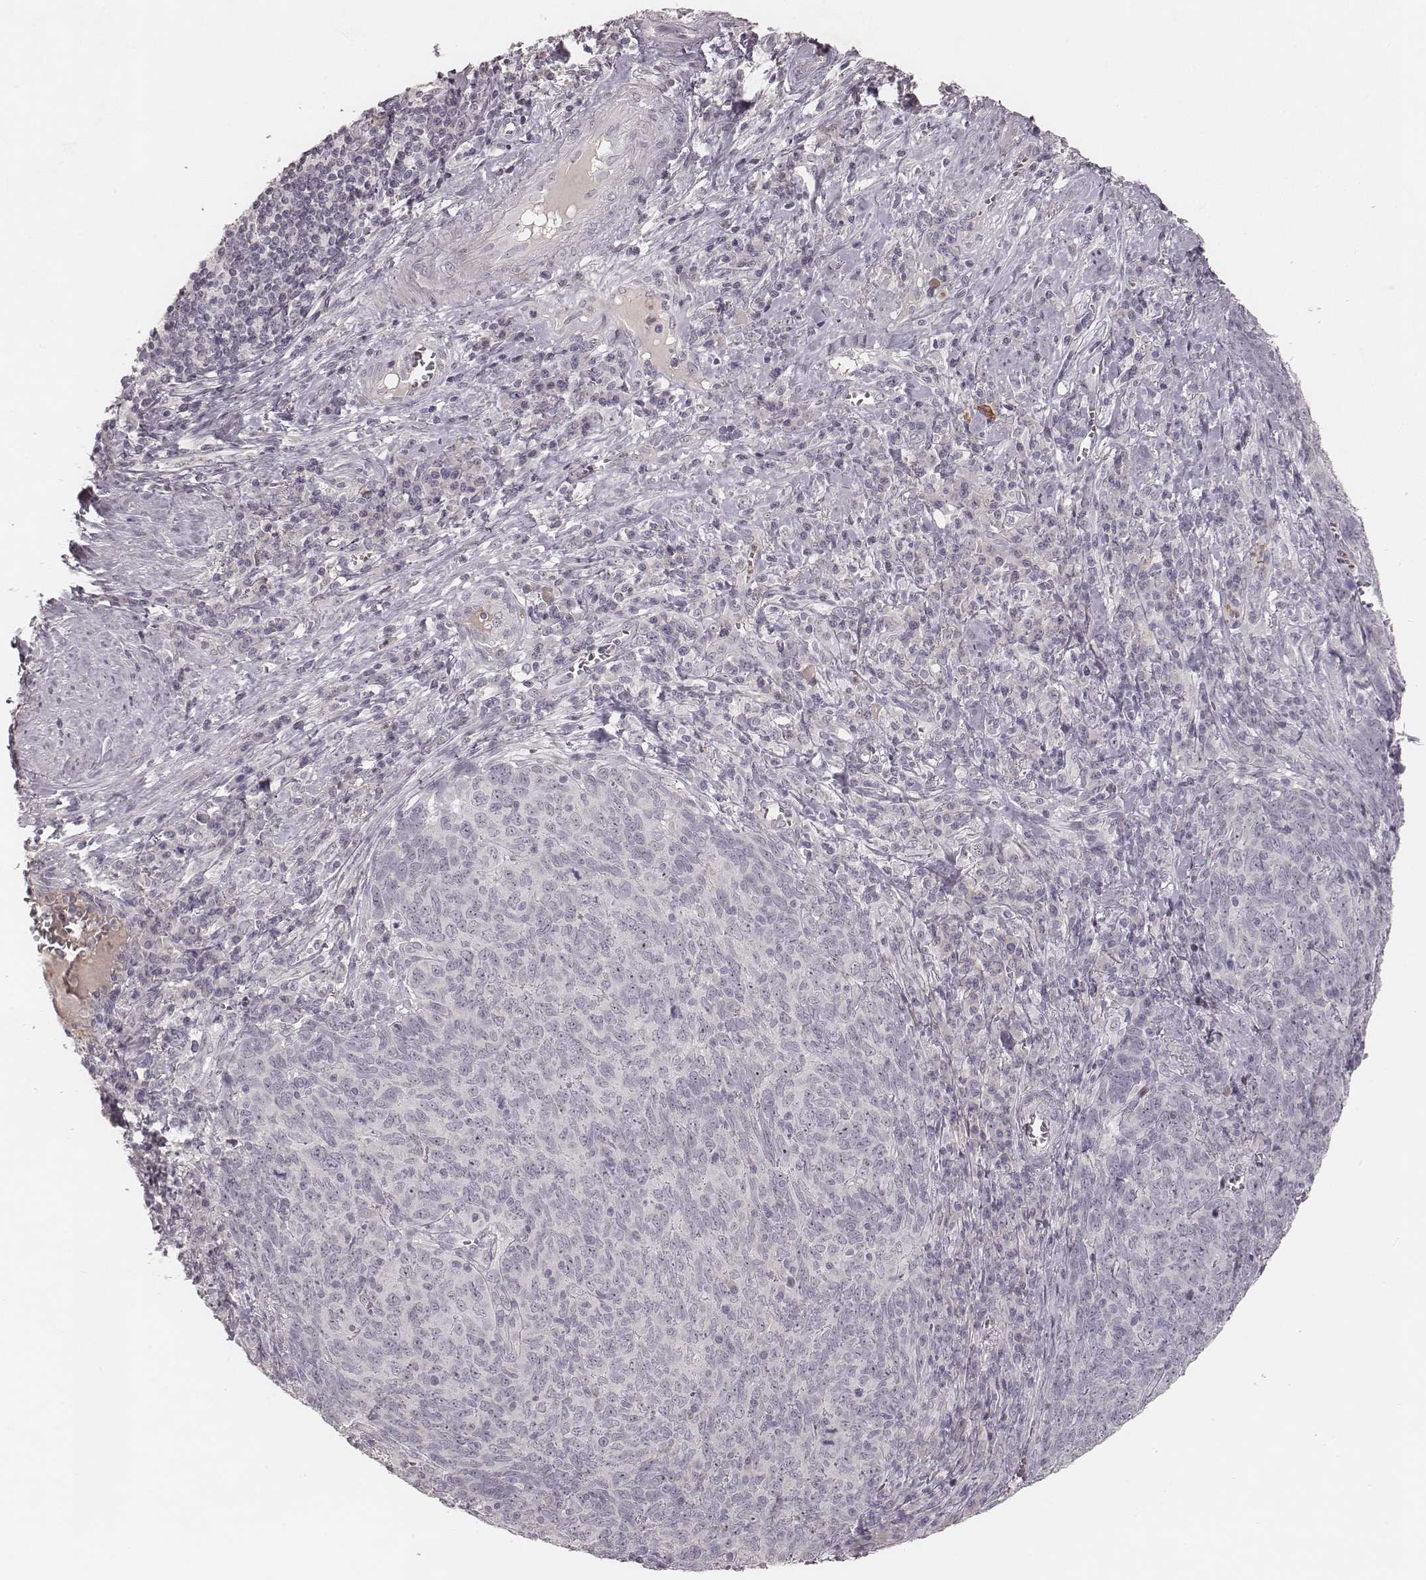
{"staining": {"intensity": "negative", "quantity": "none", "location": "none"}, "tissue": "skin cancer", "cell_type": "Tumor cells", "image_type": "cancer", "snomed": [{"axis": "morphology", "description": "Squamous cell carcinoma, NOS"}, {"axis": "topography", "description": "Skin"}, {"axis": "topography", "description": "Anal"}], "caption": "High magnification brightfield microscopy of squamous cell carcinoma (skin) stained with DAB (3,3'-diaminobenzidine) (brown) and counterstained with hematoxylin (blue): tumor cells show no significant expression.", "gene": "MADCAM1", "patient": {"sex": "female", "age": 51}}